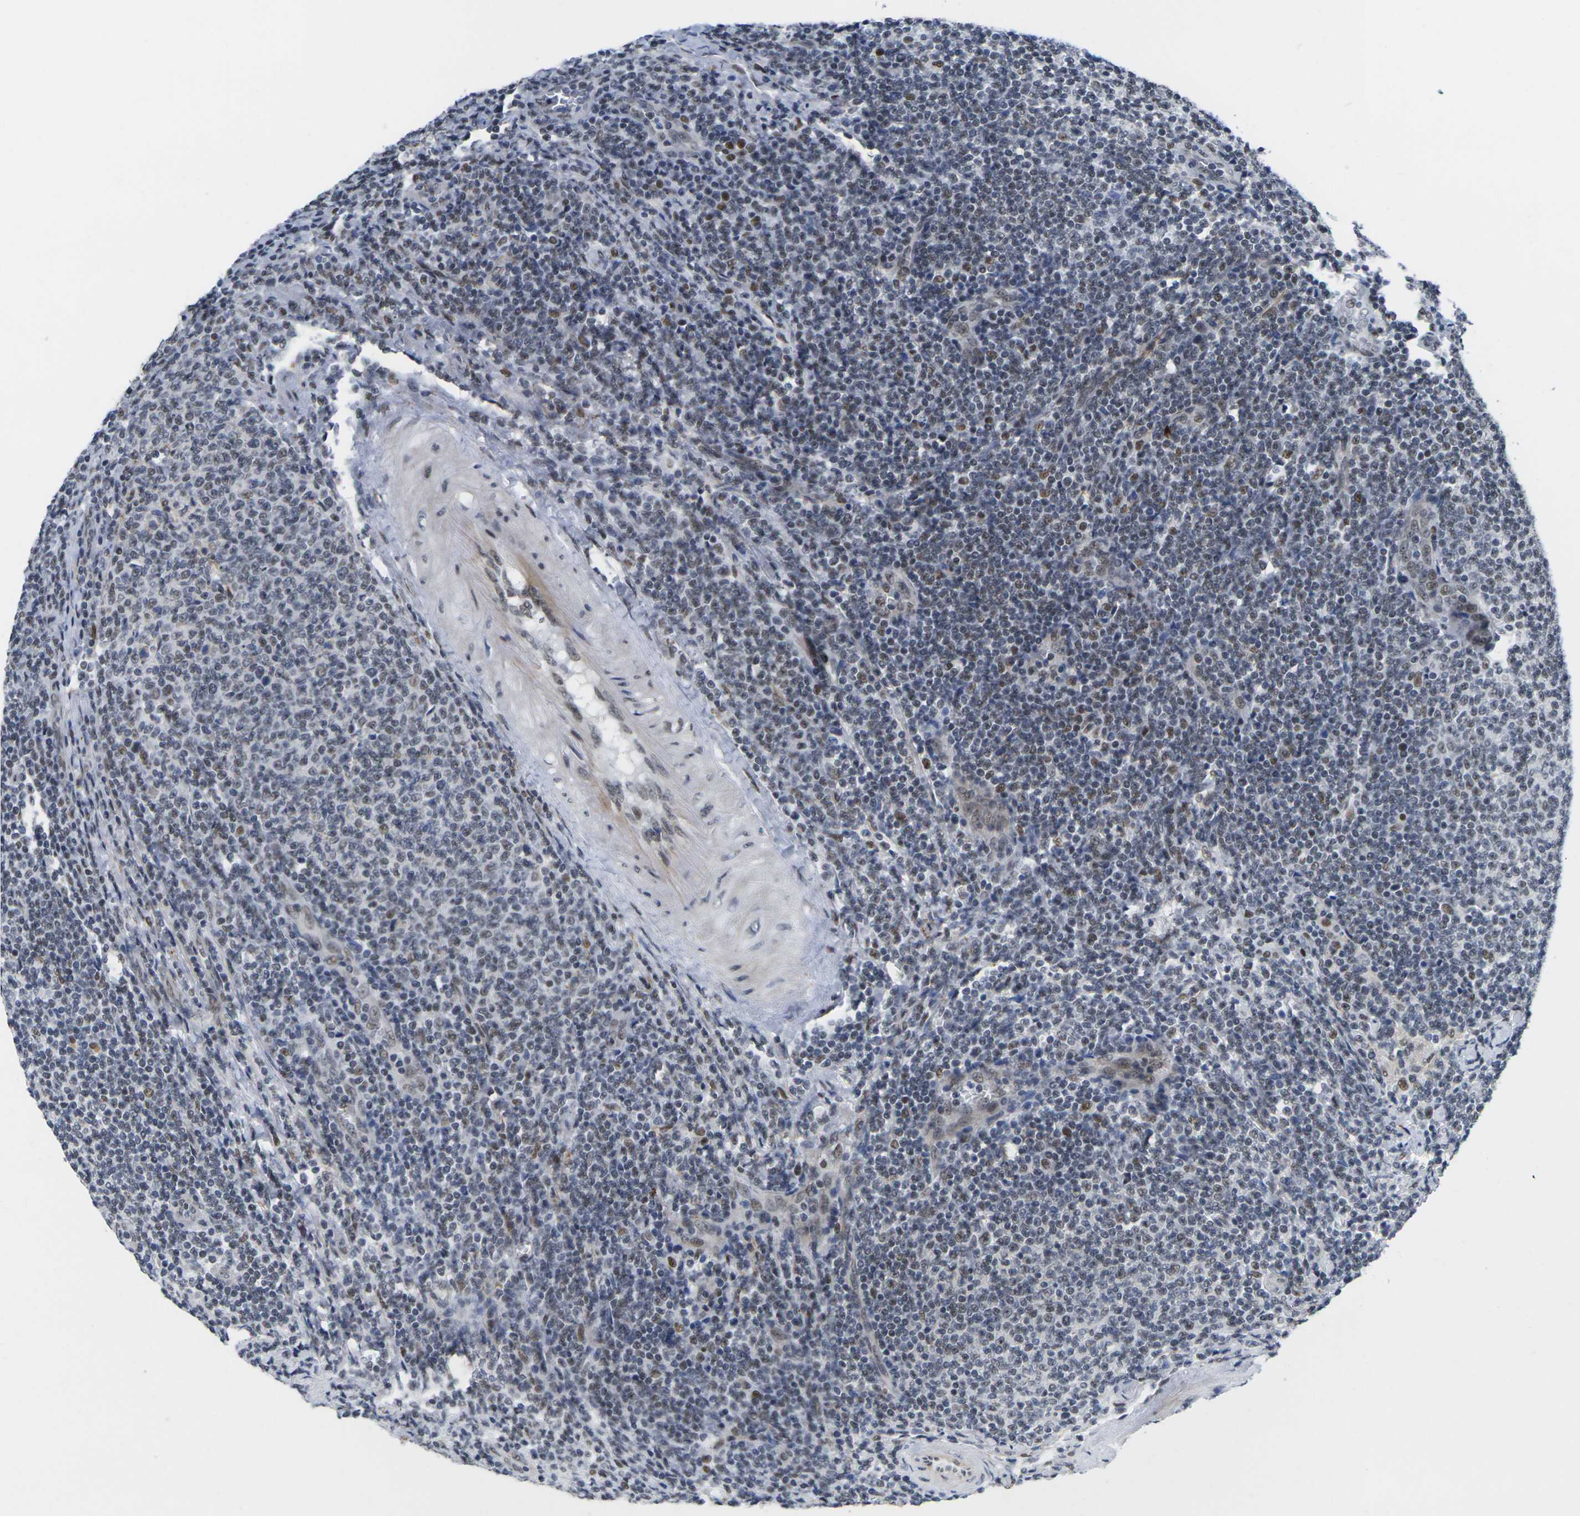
{"staining": {"intensity": "moderate", "quantity": "25%-75%", "location": "nuclear"}, "tissue": "lymphoma", "cell_type": "Tumor cells", "image_type": "cancer", "snomed": [{"axis": "morphology", "description": "Malignant lymphoma, non-Hodgkin's type, Low grade"}, {"axis": "topography", "description": "Lymph node"}], "caption": "Human lymphoma stained with a brown dye demonstrates moderate nuclear positive staining in about 25%-75% of tumor cells.", "gene": "RBM7", "patient": {"sex": "male", "age": 66}}